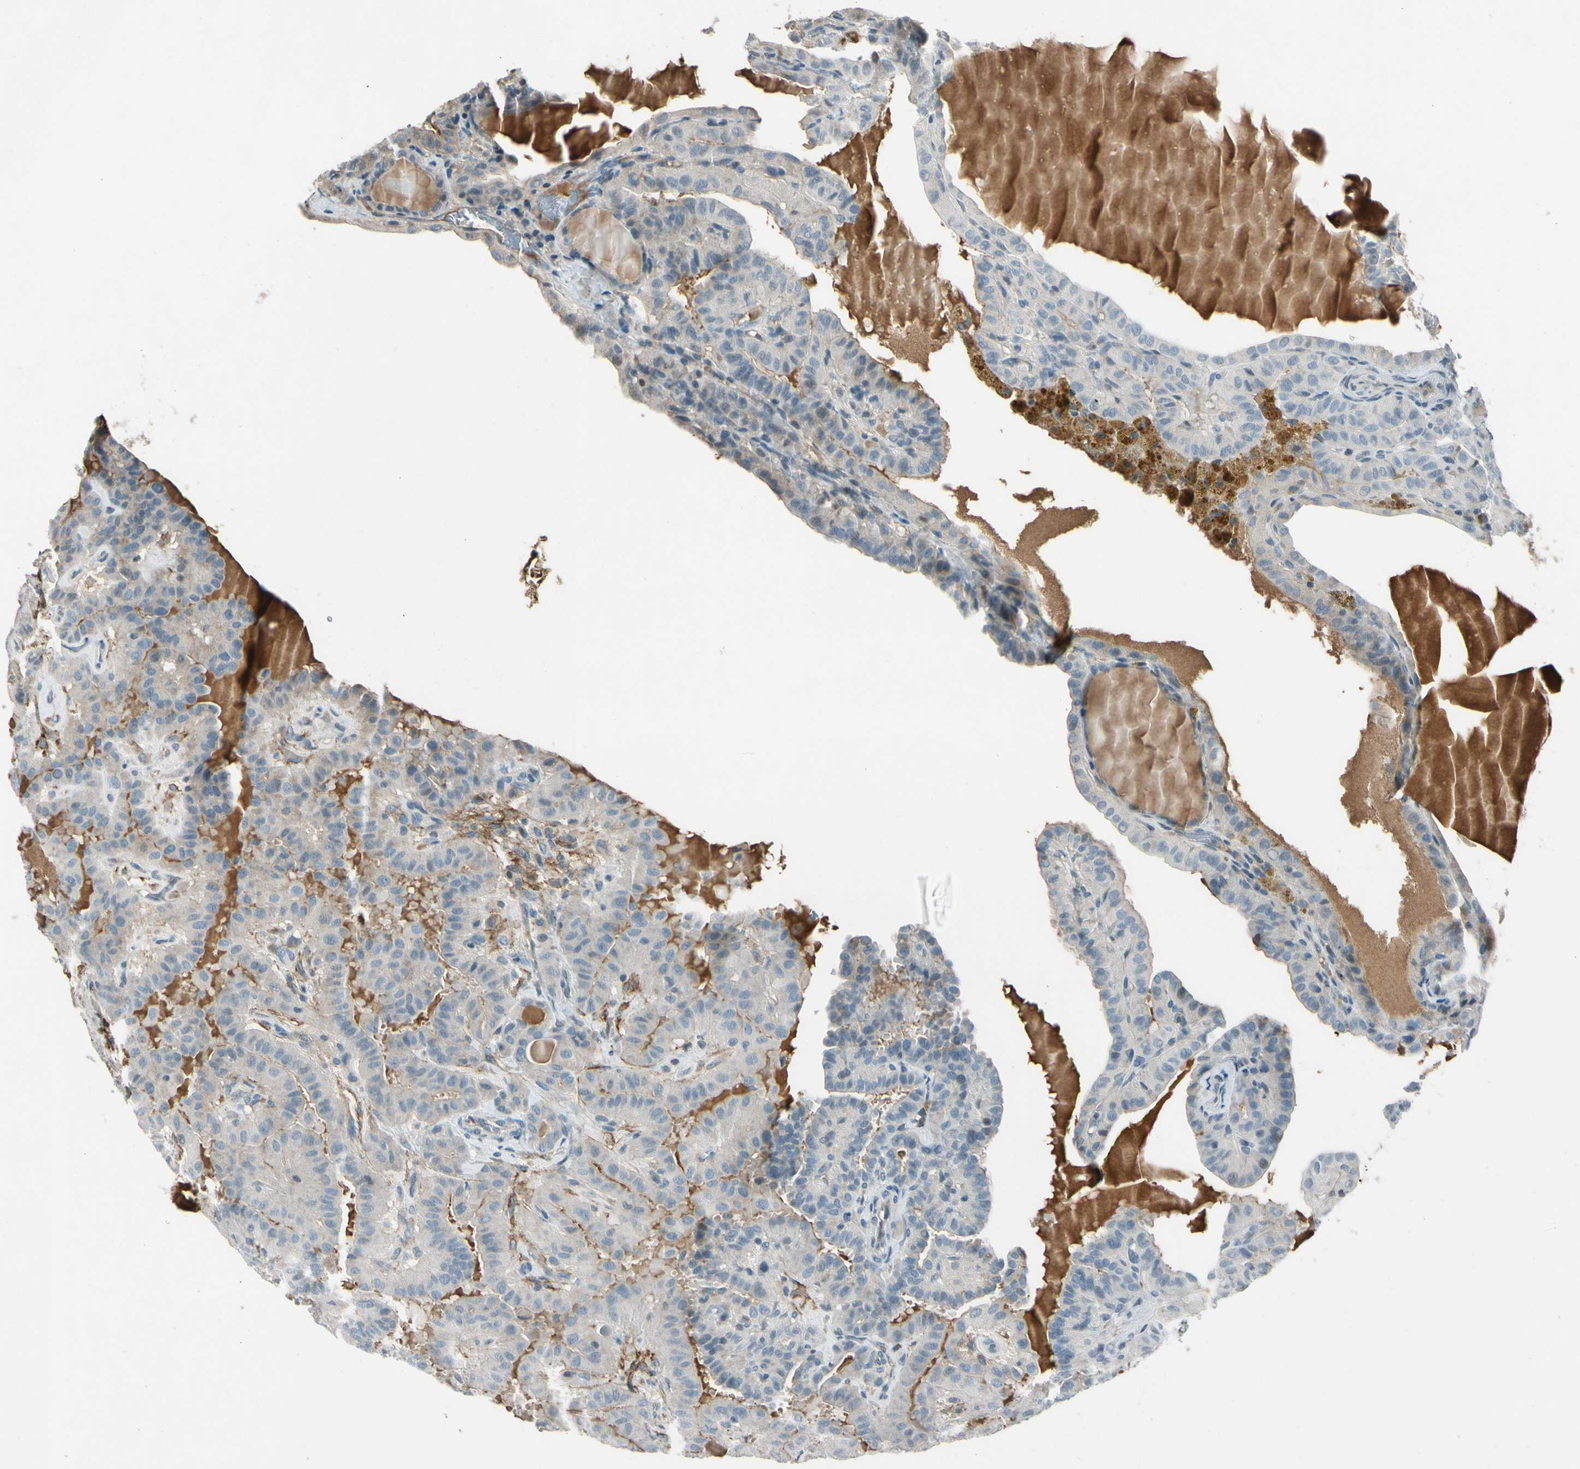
{"staining": {"intensity": "negative", "quantity": "none", "location": "none"}, "tissue": "thyroid cancer", "cell_type": "Tumor cells", "image_type": "cancer", "snomed": [{"axis": "morphology", "description": "Papillary adenocarcinoma, NOS"}, {"axis": "topography", "description": "Thyroid gland"}], "caption": "There is no significant positivity in tumor cells of papillary adenocarcinoma (thyroid).", "gene": "PDPN", "patient": {"sex": "male", "age": 77}}